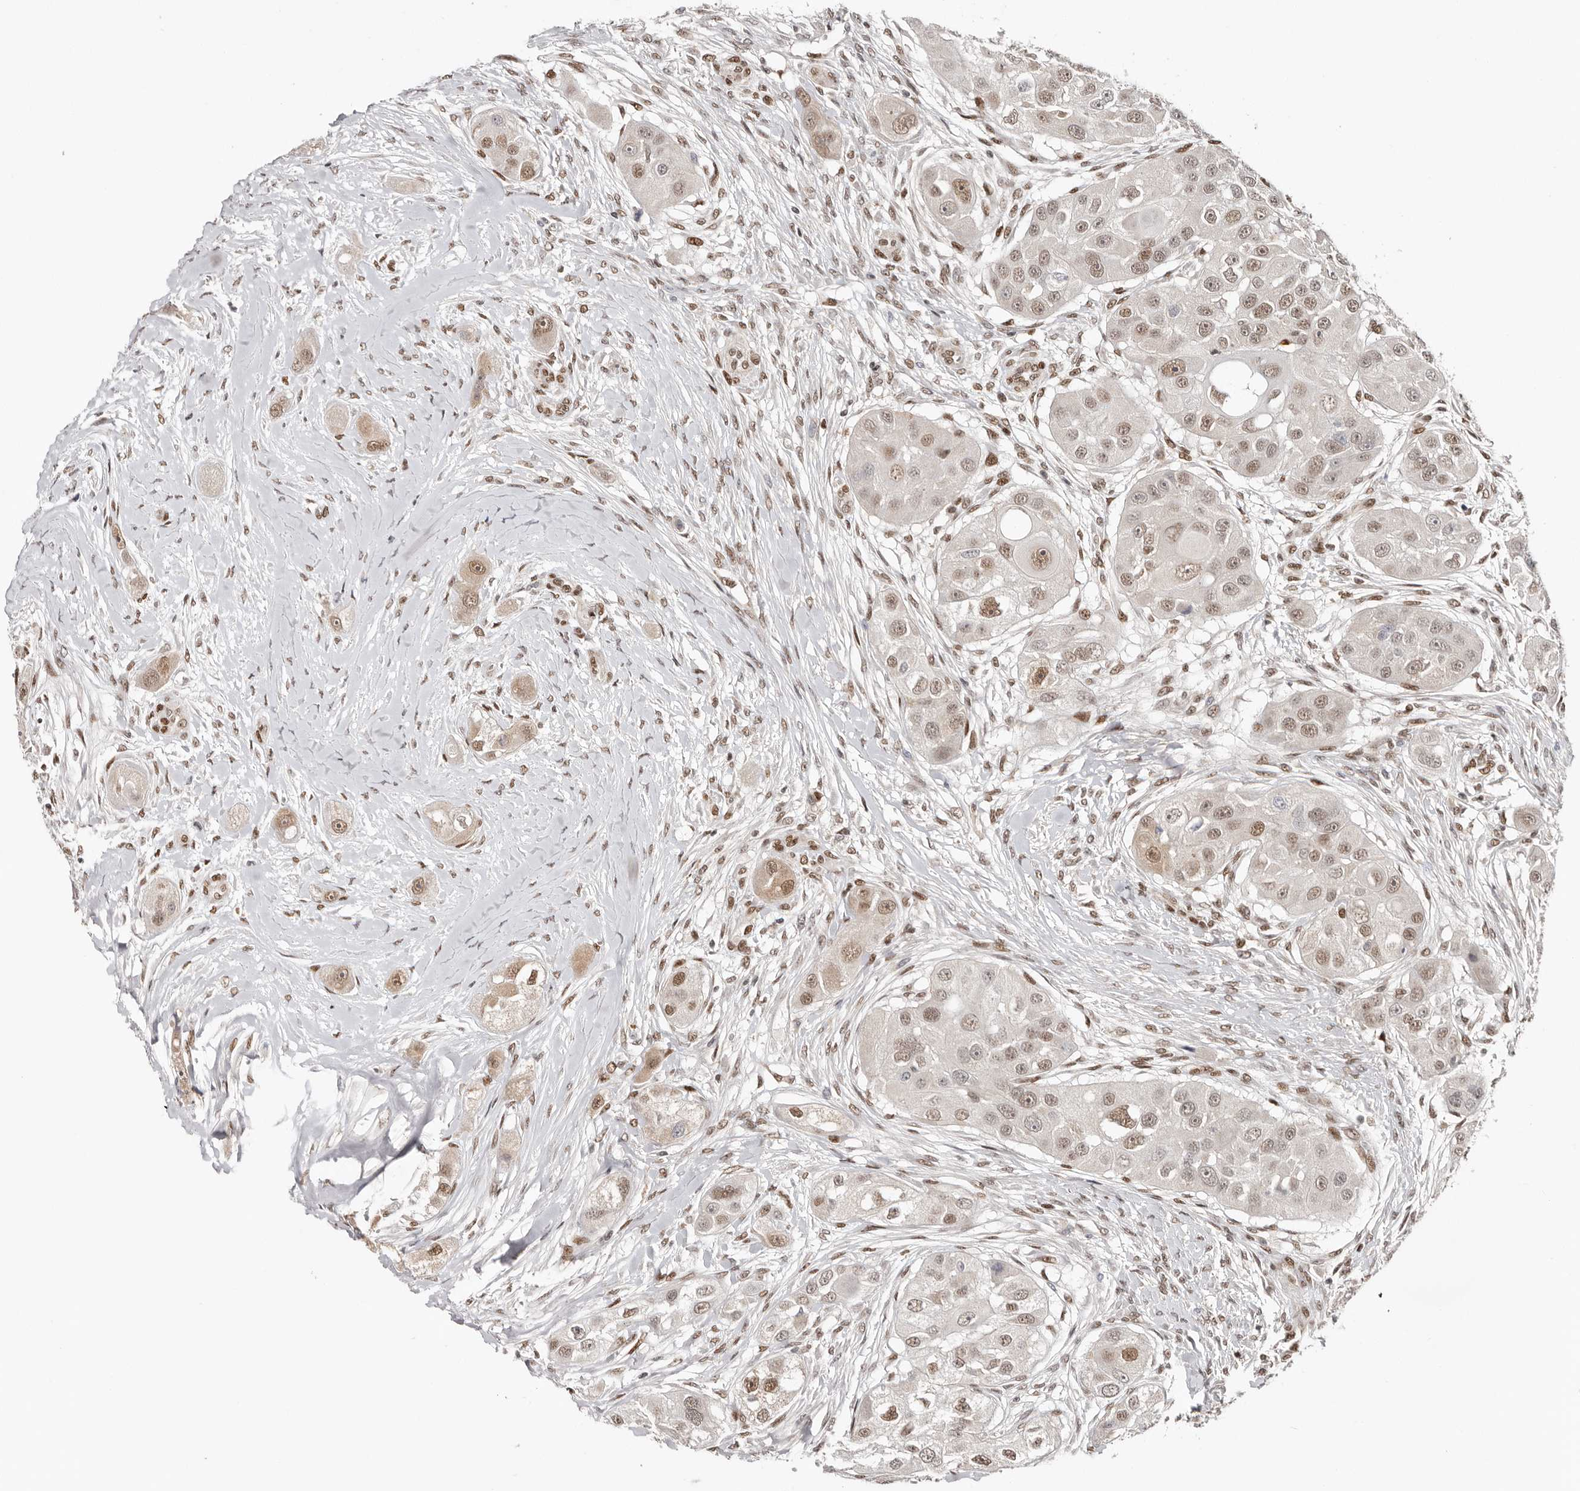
{"staining": {"intensity": "moderate", "quantity": ">75%", "location": "nuclear"}, "tissue": "head and neck cancer", "cell_type": "Tumor cells", "image_type": "cancer", "snomed": [{"axis": "morphology", "description": "Normal tissue, NOS"}, {"axis": "morphology", "description": "Squamous cell carcinoma, NOS"}, {"axis": "topography", "description": "Skeletal muscle"}, {"axis": "topography", "description": "Head-Neck"}], "caption": "Tumor cells show medium levels of moderate nuclear expression in approximately >75% of cells in human head and neck squamous cell carcinoma.", "gene": "SMAD7", "patient": {"sex": "male", "age": 51}}